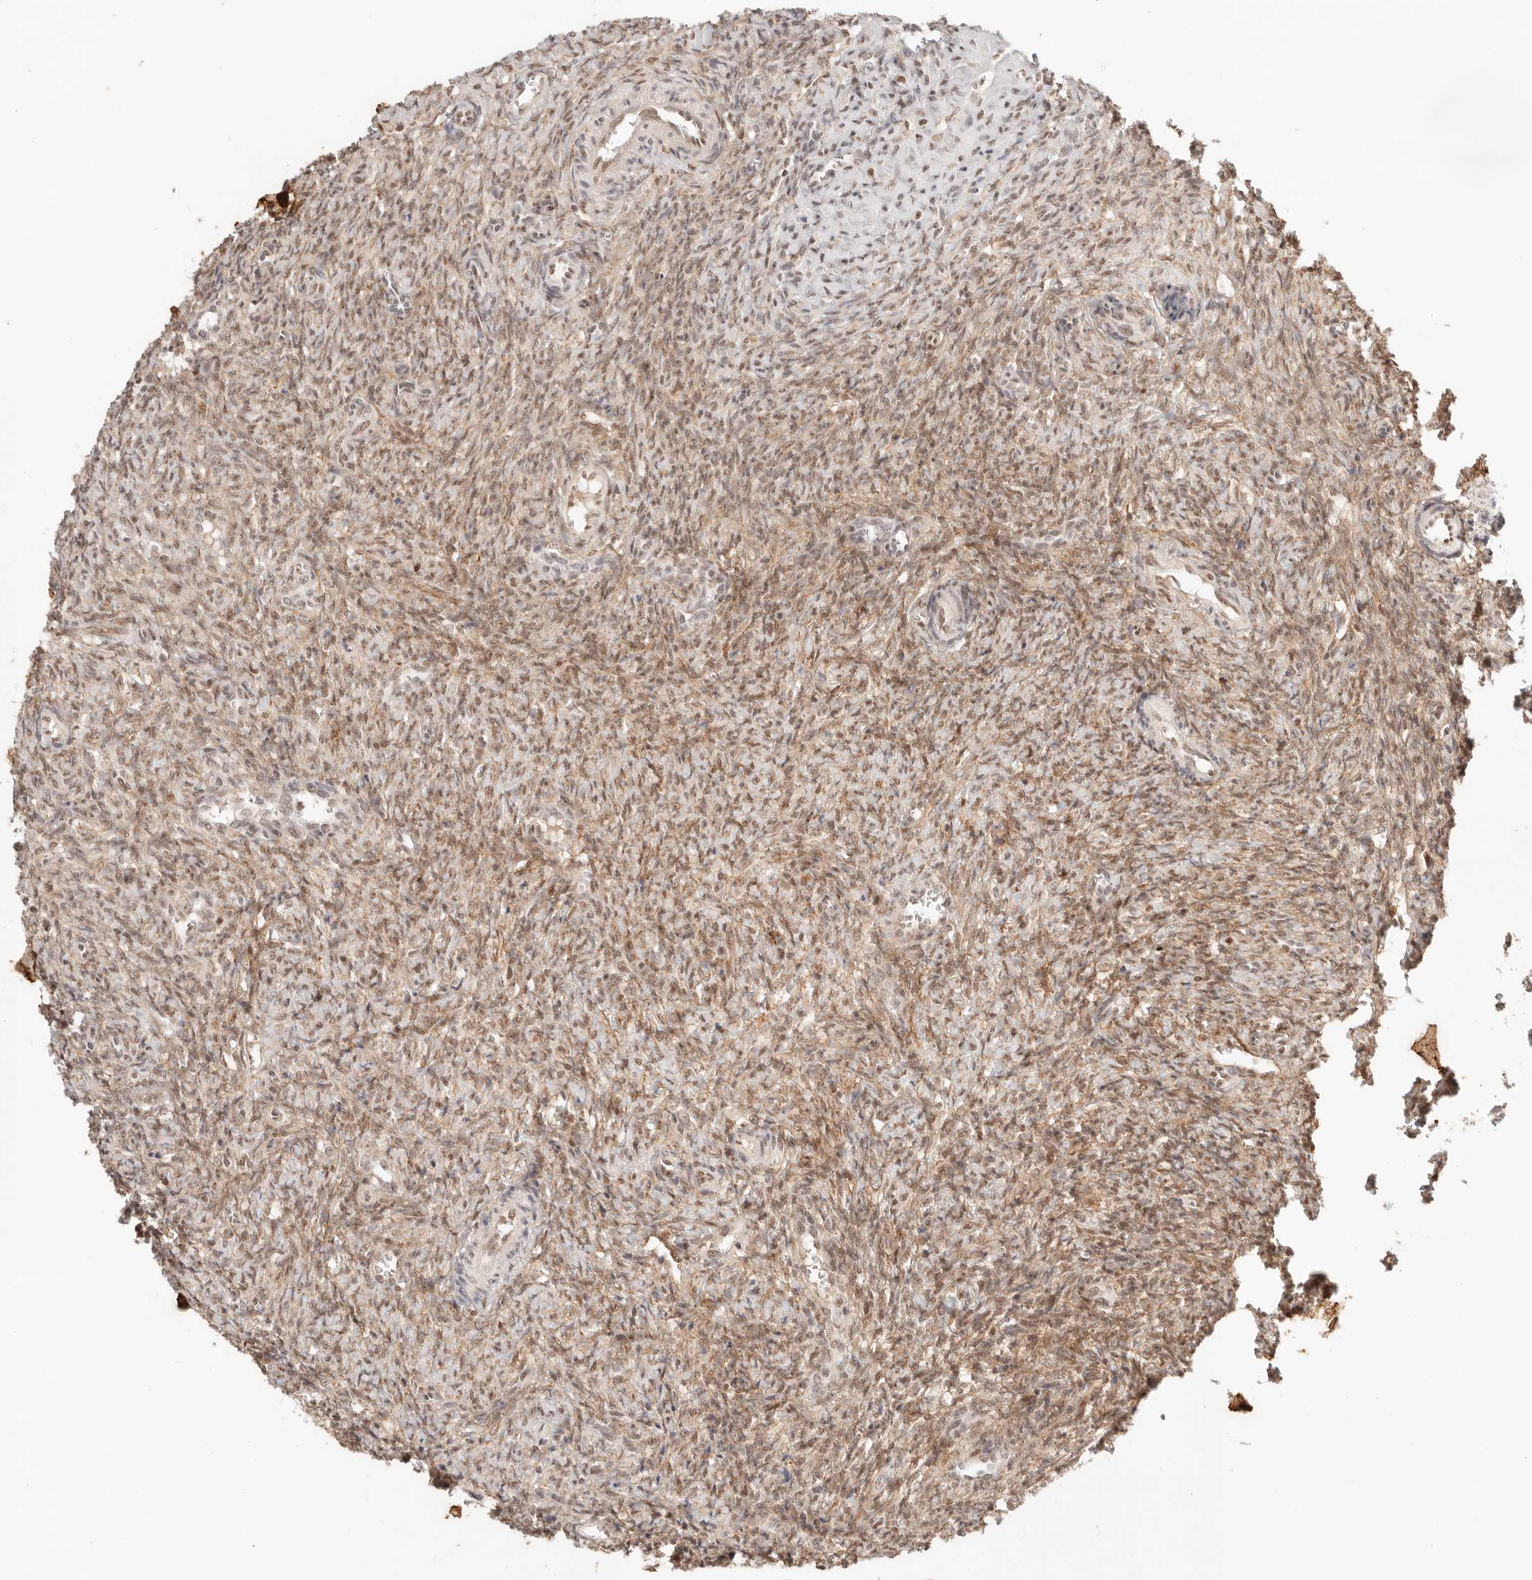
{"staining": {"intensity": "moderate", "quantity": ">75%", "location": "cytoplasmic/membranous,nuclear"}, "tissue": "ovary", "cell_type": "Follicle cells", "image_type": "normal", "snomed": [{"axis": "morphology", "description": "Normal tissue, NOS"}, {"axis": "topography", "description": "Ovary"}], "caption": "High-power microscopy captured an immunohistochemistry (IHC) histopathology image of unremarkable ovary, revealing moderate cytoplasmic/membranous,nuclear positivity in about >75% of follicle cells.", "gene": "GTF2E2", "patient": {"sex": "female", "age": 41}}